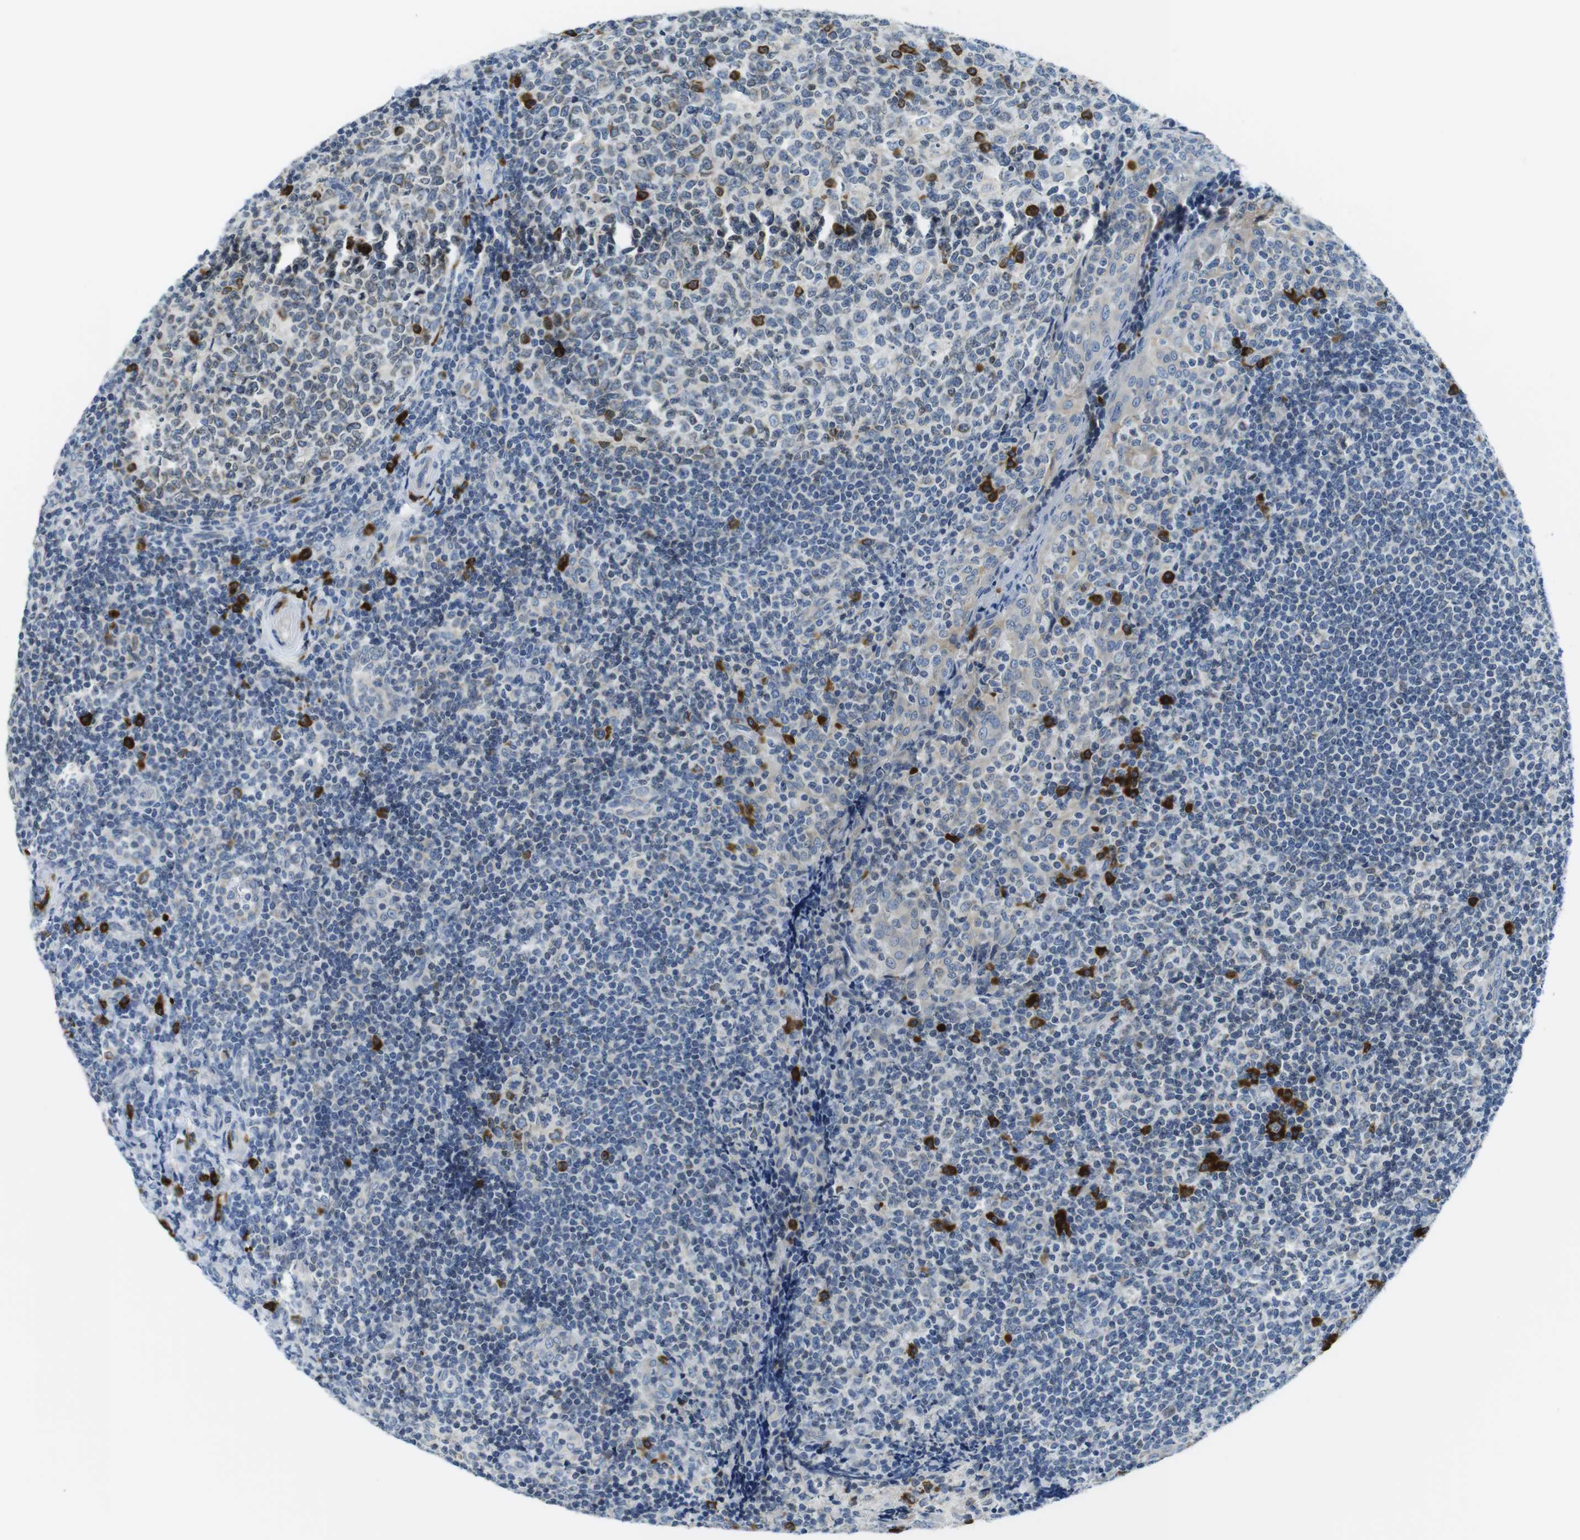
{"staining": {"intensity": "negative", "quantity": "none", "location": "none"}, "tissue": "tonsil", "cell_type": "Germinal center cells", "image_type": "normal", "snomed": [{"axis": "morphology", "description": "Normal tissue, NOS"}, {"axis": "topography", "description": "Tonsil"}], "caption": "Immunohistochemistry (IHC) micrograph of normal tonsil: human tonsil stained with DAB (3,3'-diaminobenzidine) displays no significant protein staining in germinal center cells. (Stains: DAB (3,3'-diaminobenzidine) immunohistochemistry (IHC) with hematoxylin counter stain, Microscopy: brightfield microscopy at high magnification).", "gene": "CLPTM1L", "patient": {"sex": "female", "age": 19}}